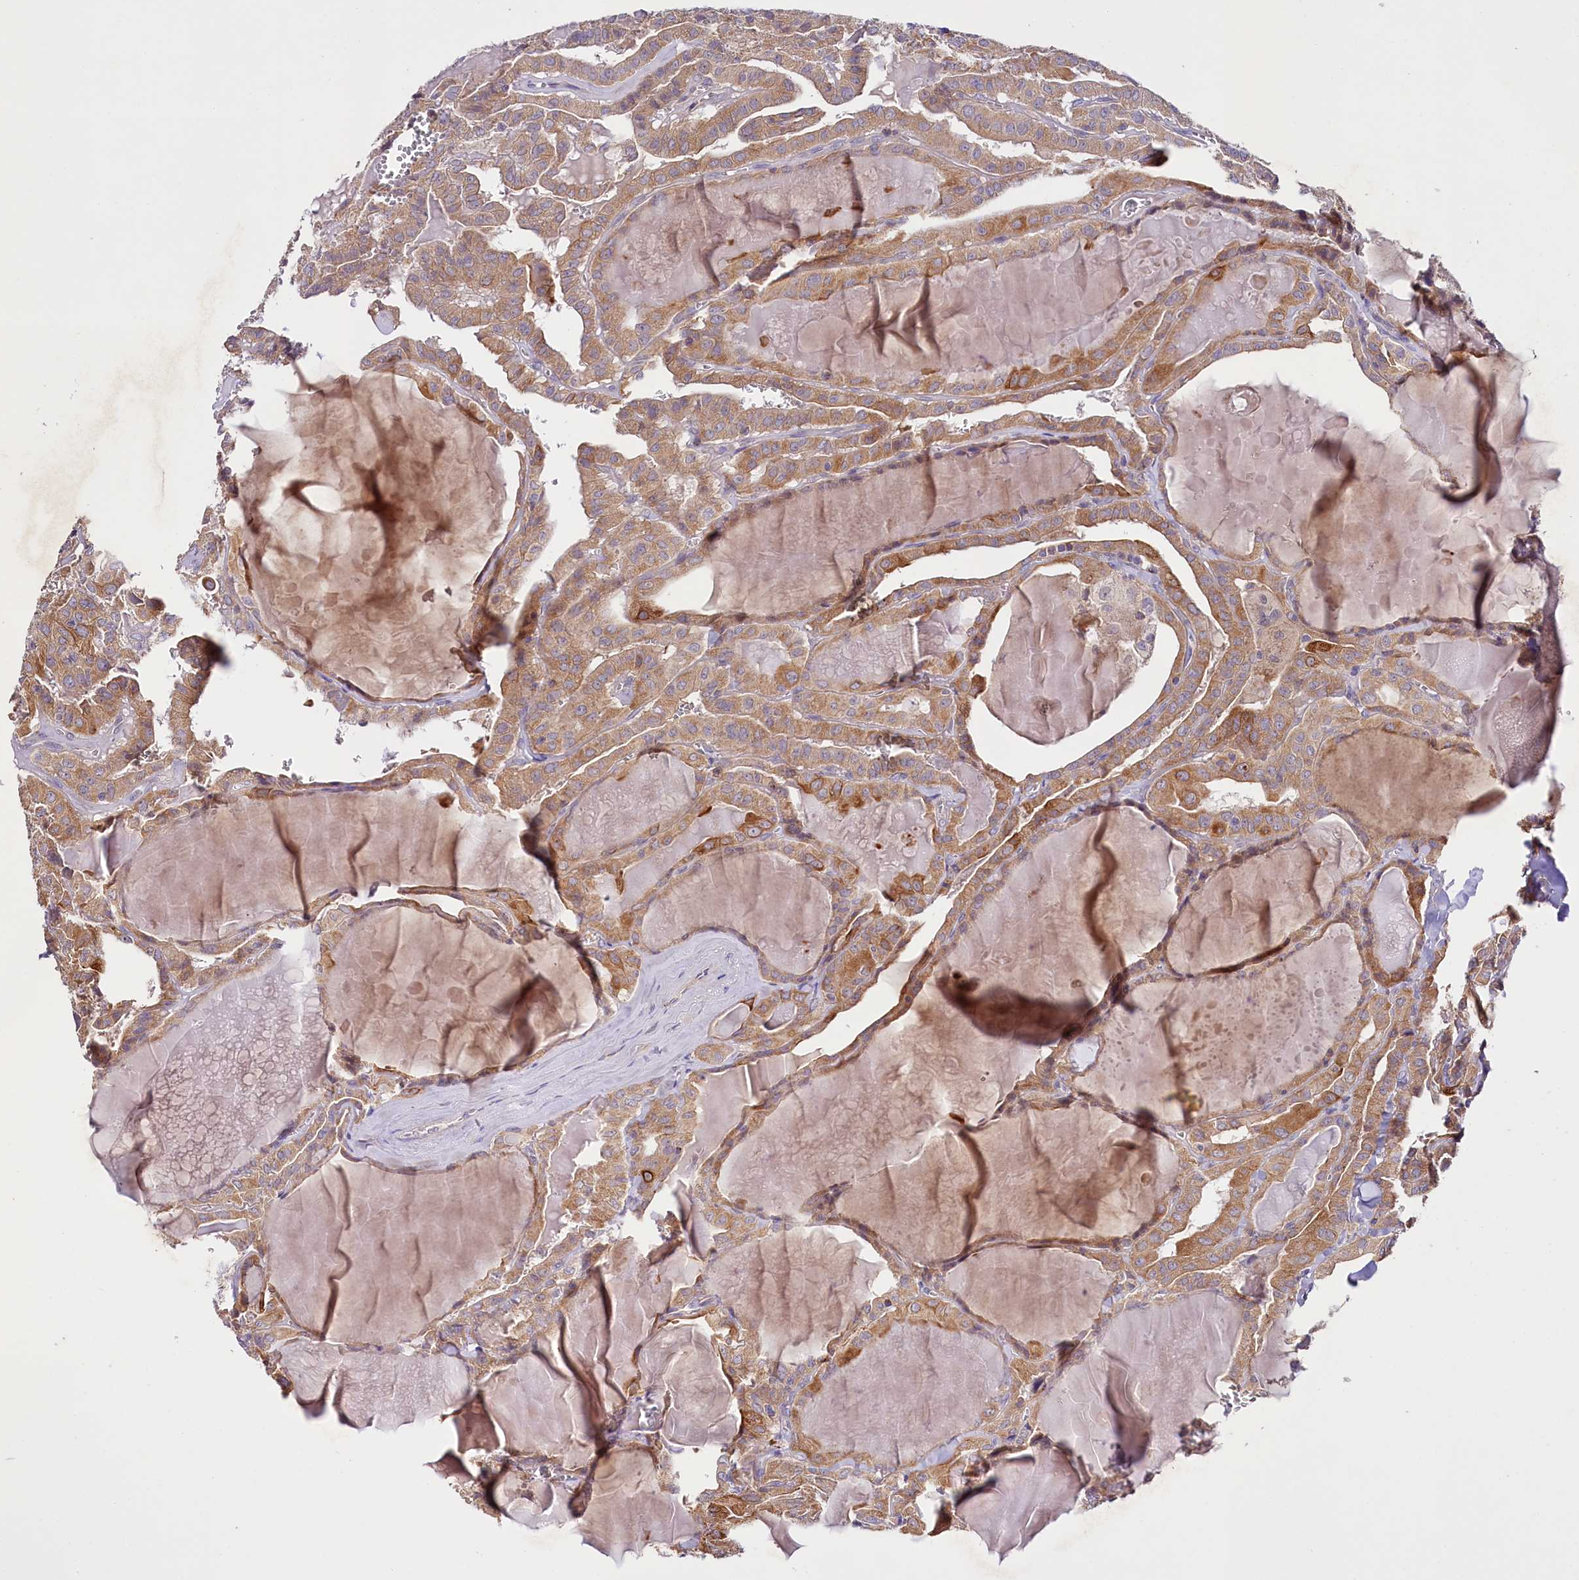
{"staining": {"intensity": "moderate", "quantity": ">75%", "location": "cytoplasmic/membranous"}, "tissue": "thyroid cancer", "cell_type": "Tumor cells", "image_type": "cancer", "snomed": [{"axis": "morphology", "description": "Papillary adenocarcinoma, NOS"}, {"axis": "topography", "description": "Thyroid gland"}], "caption": "Immunohistochemical staining of human thyroid cancer exhibits medium levels of moderate cytoplasmic/membranous protein expression in about >75% of tumor cells. The staining was performed using DAB (3,3'-diaminobenzidine), with brown indicating positive protein expression. Nuclei are stained blue with hematoxylin.", "gene": "ZNF45", "patient": {"sex": "male", "age": 52}}